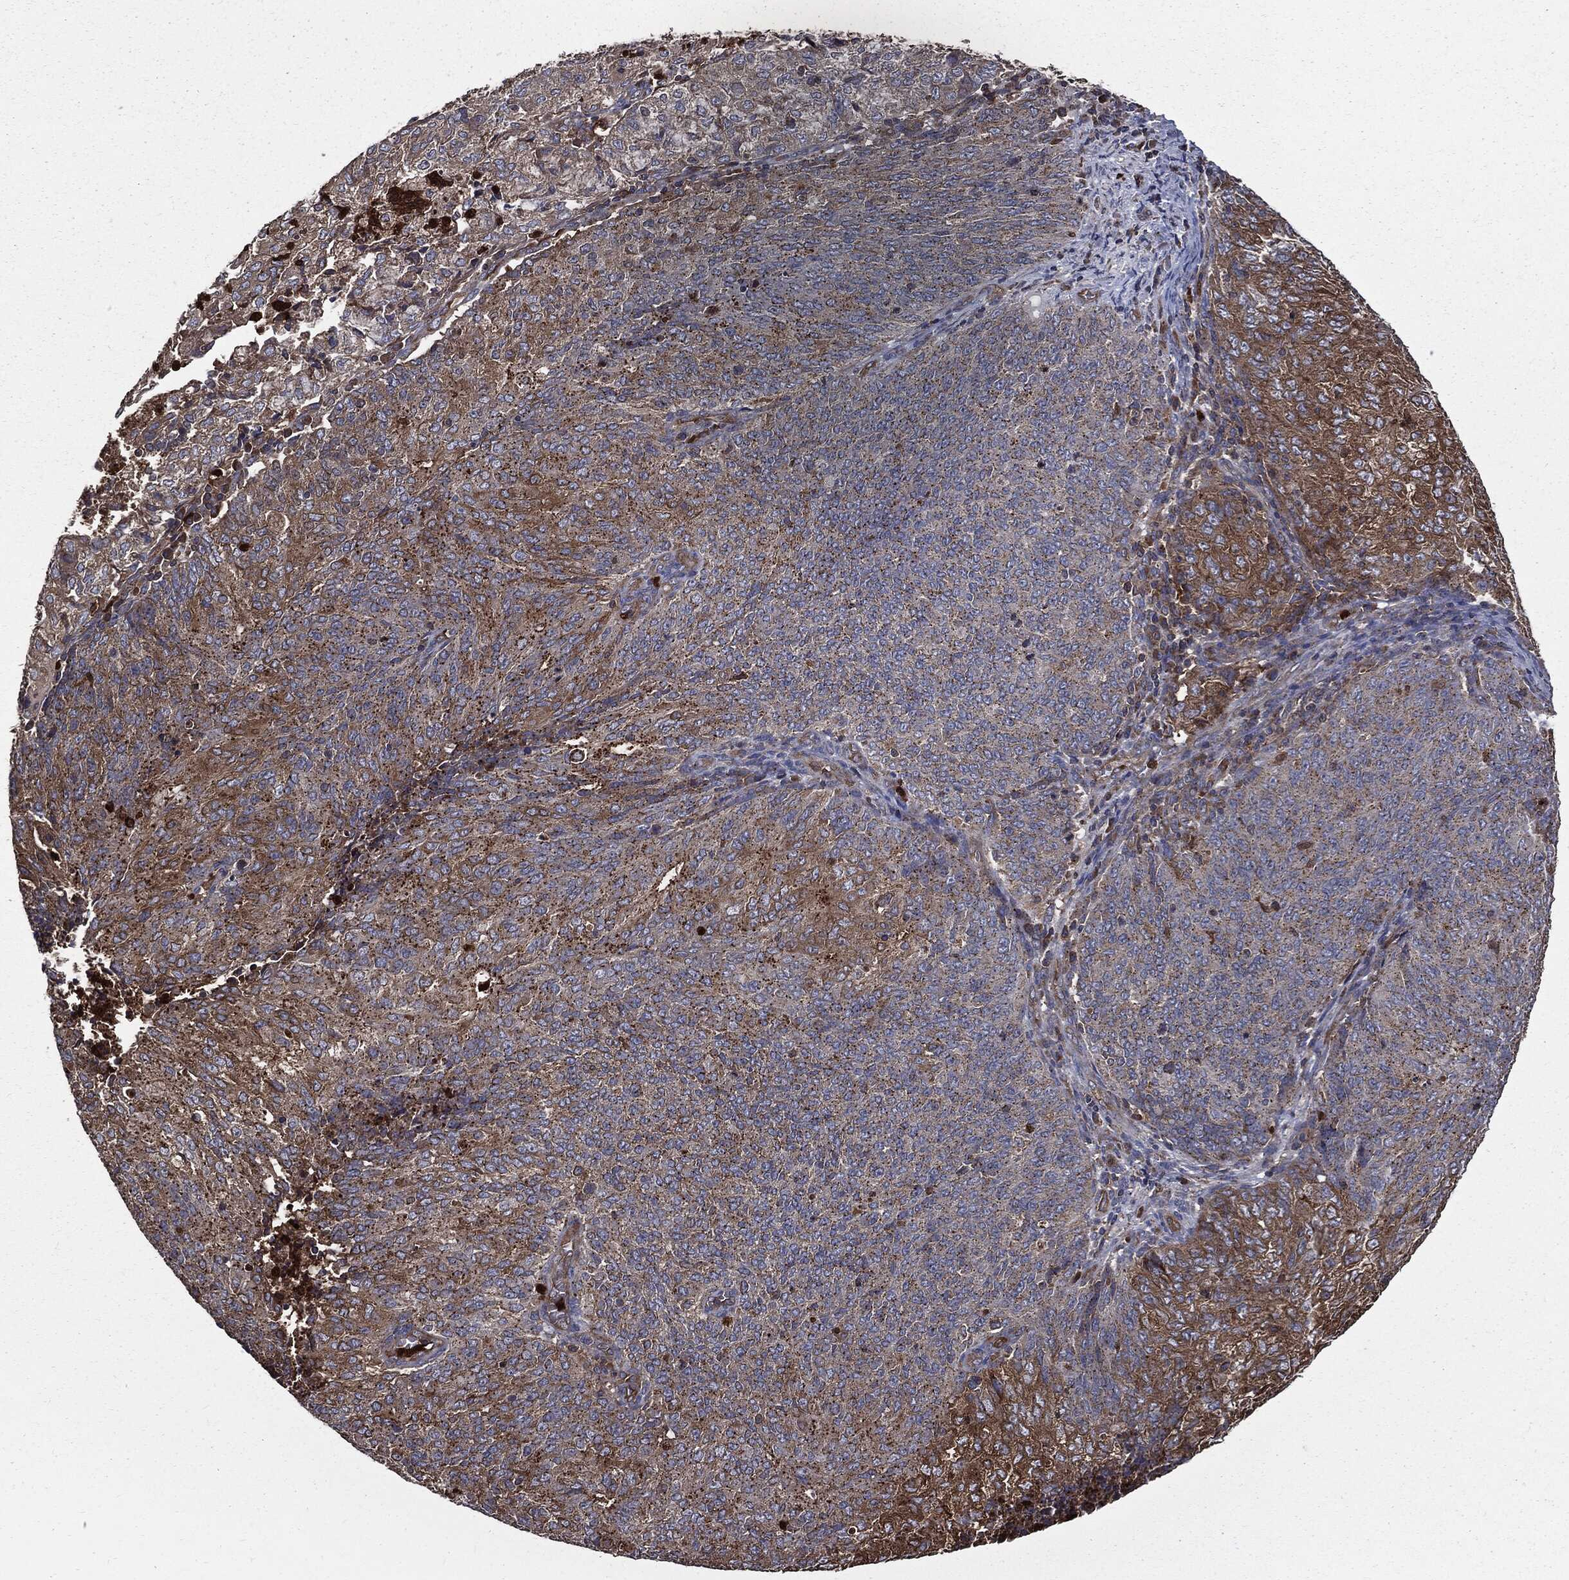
{"staining": {"intensity": "strong", "quantity": "25%-75%", "location": "cytoplasmic/membranous"}, "tissue": "endometrial cancer", "cell_type": "Tumor cells", "image_type": "cancer", "snomed": [{"axis": "morphology", "description": "Adenocarcinoma, NOS"}, {"axis": "topography", "description": "Endometrium"}], "caption": "Immunohistochemical staining of human adenocarcinoma (endometrial) reveals strong cytoplasmic/membranous protein expression in approximately 25%-75% of tumor cells.", "gene": "PDCD6IP", "patient": {"sex": "female", "age": 82}}